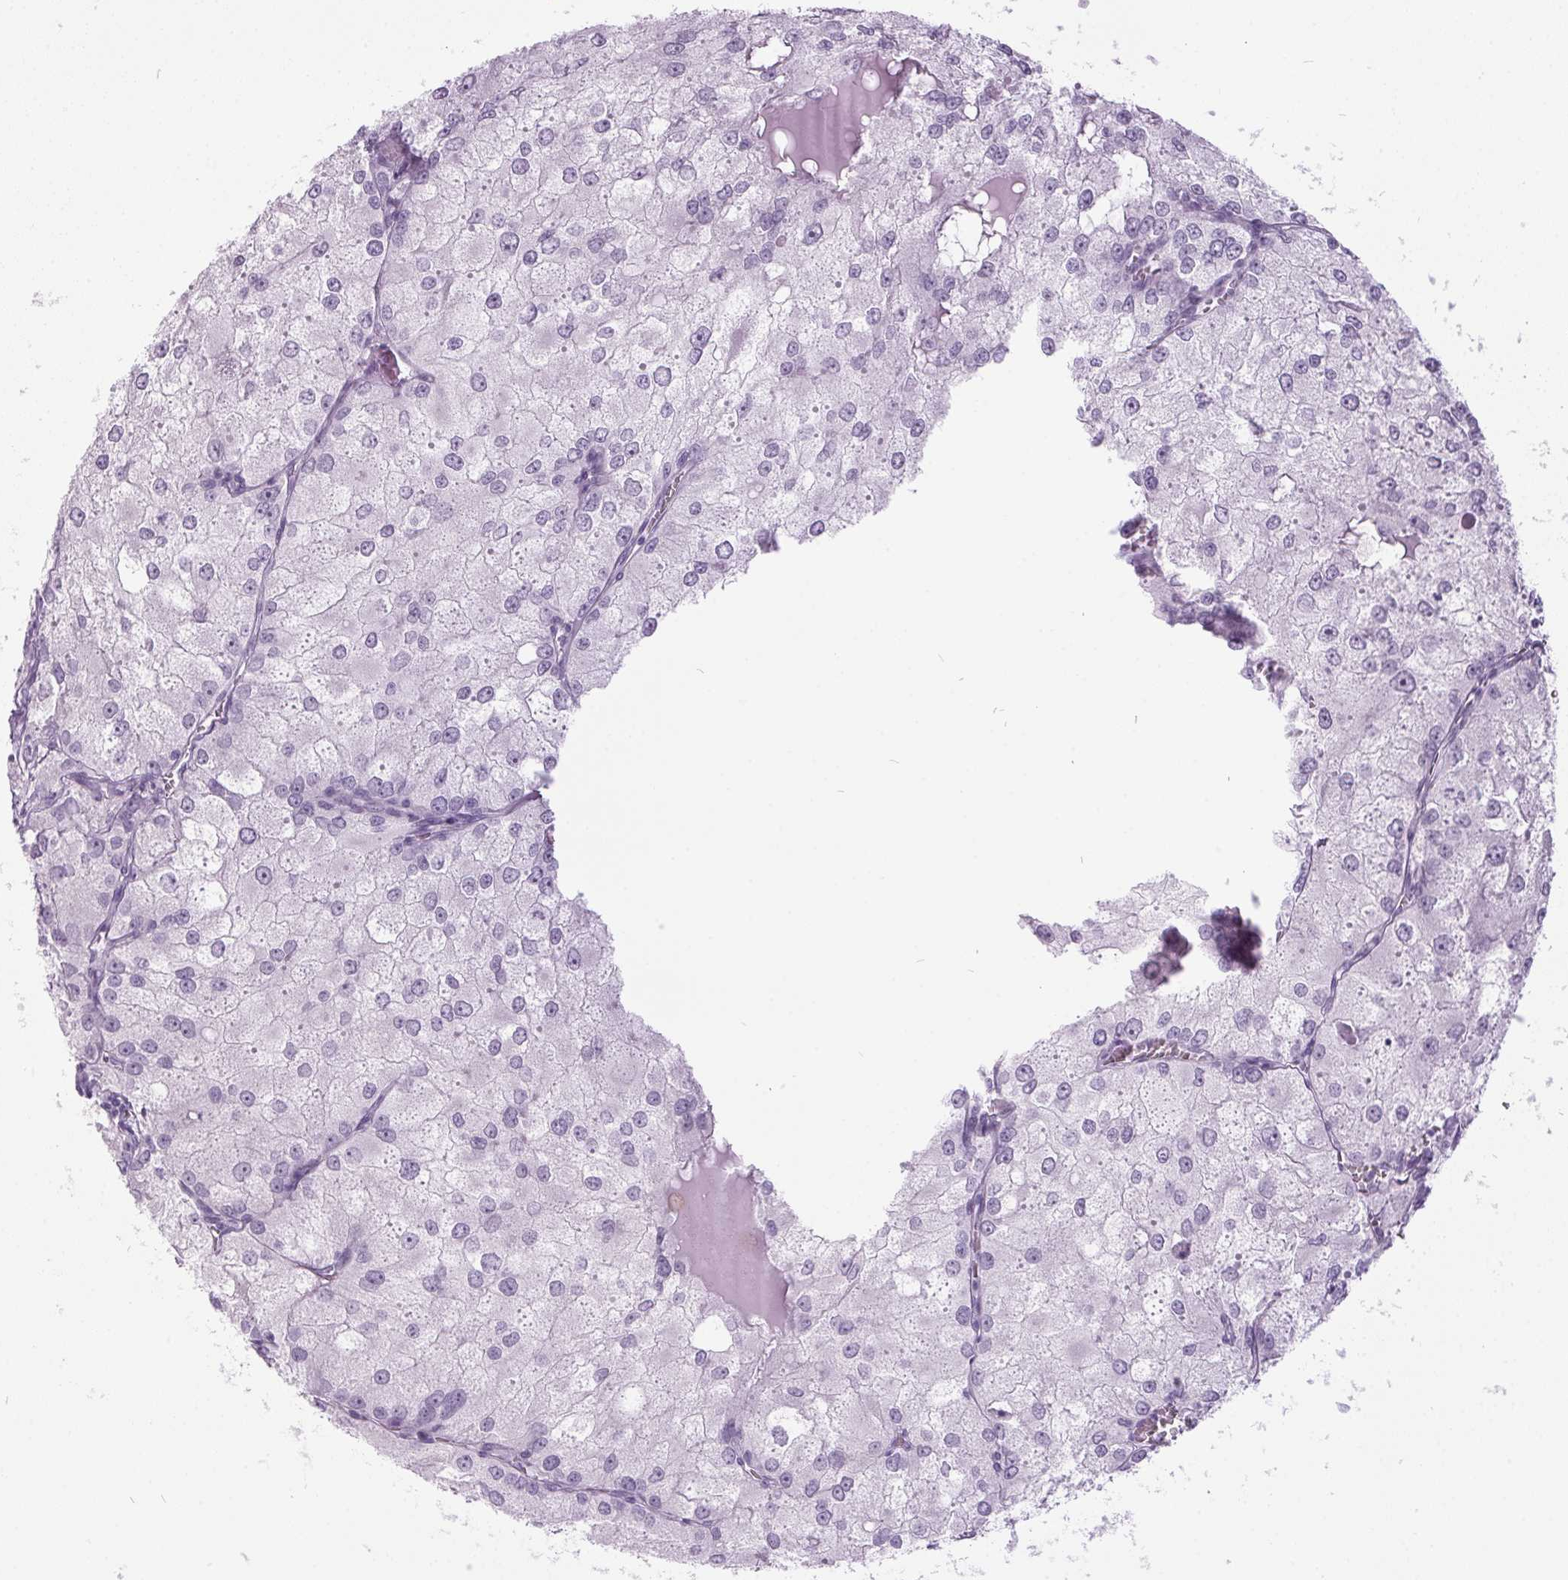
{"staining": {"intensity": "negative", "quantity": "none", "location": "none"}, "tissue": "renal cancer", "cell_type": "Tumor cells", "image_type": "cancer", "snomed": [{"axis": "morphology", "description": "Adenocarcinoma, NOS"}, {"axis": "topography", "description": "Kidney"}], "caption": "High magnification brightfield microscopy of renal cancer stained with DAB (brown) and counterstained with hematoxylin (blue): tumor cells show no significant positivity. (Stains: DAB (3,3'-diaminobenzidine) IHC with hematoxylin counter stain, Microscopy: brightfield microscopy at high magnification).", "gene": "ODAD2", "patient": {"sex": "female", "age": 70}}